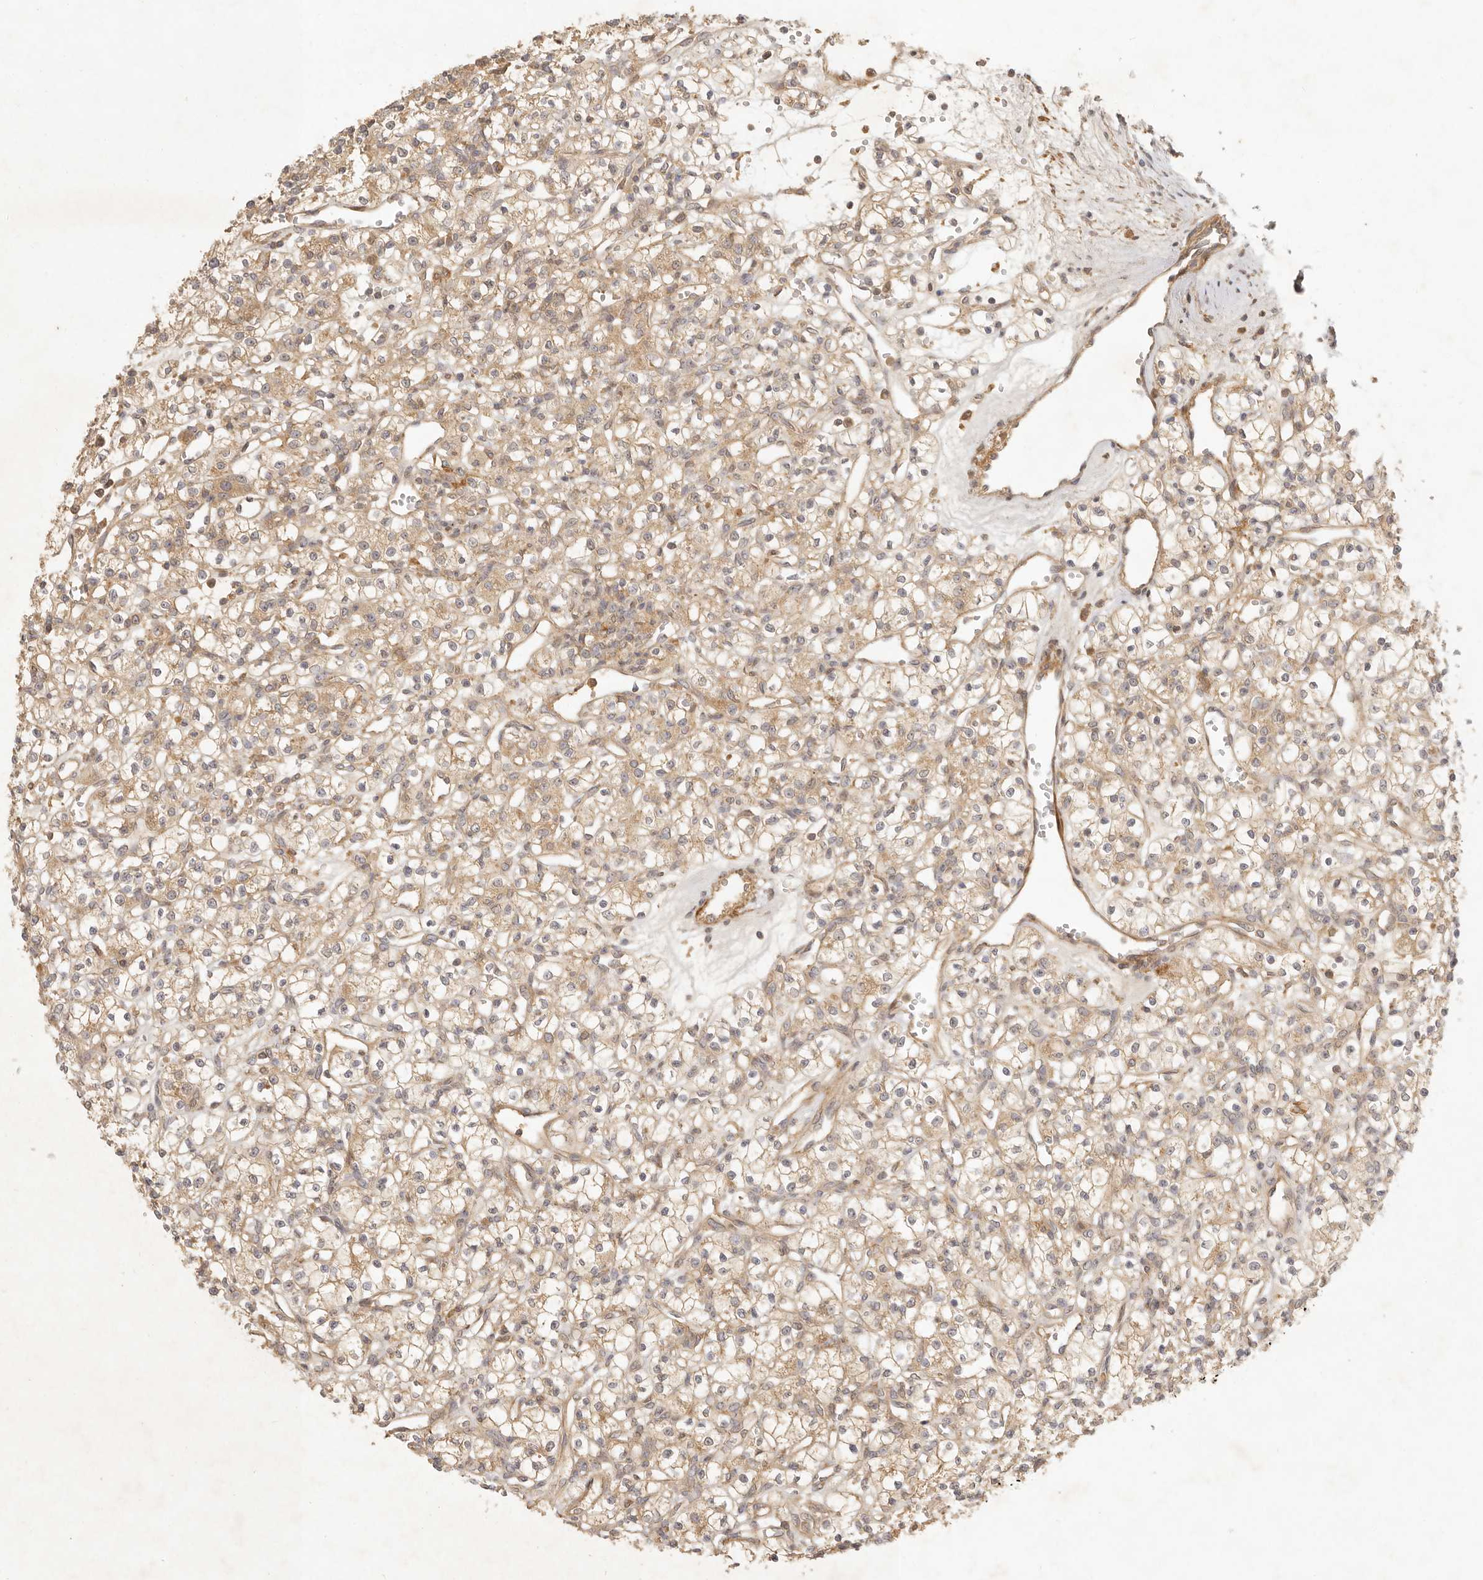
{"staining": {"intensity": "weak", "quantity": ">75%", "location": "cytoplasmic/membranous"}, "tissue": "renal cancer", "cell_type": "Tumor cells", "image_type": "cancer", "snomed": [{"axis": "morphology", "description": "Adenocarcinoma, NOS"}, {"axis": "topography", "description": "Kidney"}], "caption": "Adenocarcinoma (renal) stained with a protein marker shows weak staining in tumor cells.", "gene": "VIPR1", "patient": {"sex": "female", "age": 59}}